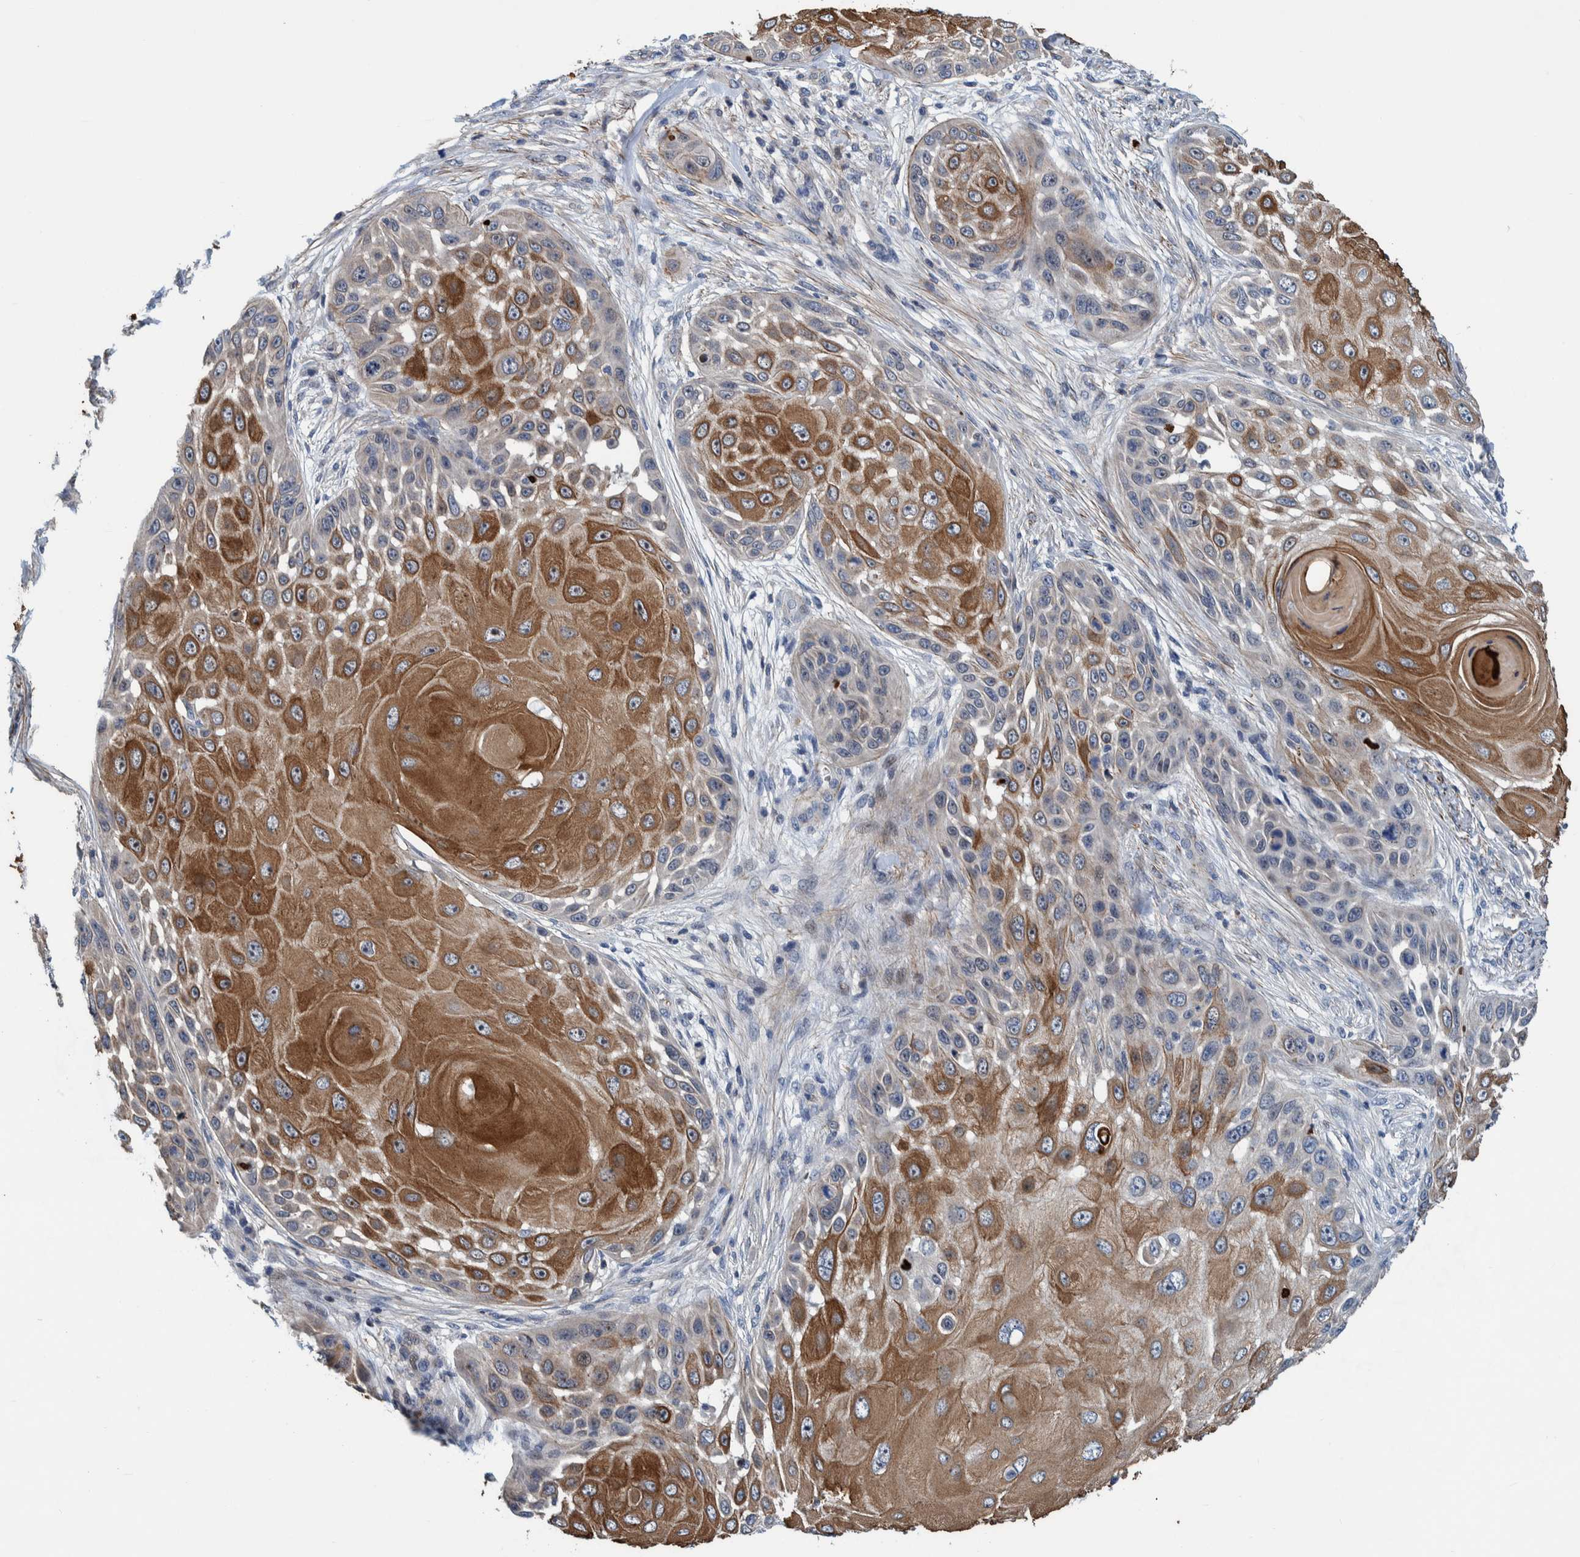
{"staining": {"intensity": "strong", "quantity": "25%-75%", "location": "cytoplasmic/membranous"}, "tissue": "skin cancer", "cell_type": "Tumor cells", "image_type": "cancer", "snomed": [{"axis": "morphology", "description": "Squamous cell carcinoma, NOS"}, {"axis": "topography", "description": "Skin"}], "caption": "Skin cancer (squamous cell carcinoma) stained with DAB (3,3'-diaminobenzidine) immunohistochemistry (IHC) shows high levels of strong cytoplasmic/membranous expression in about 25%-75% of tumor cells.", "gene": "MKS1", "patient": {"sex": "female", "age": 44}}